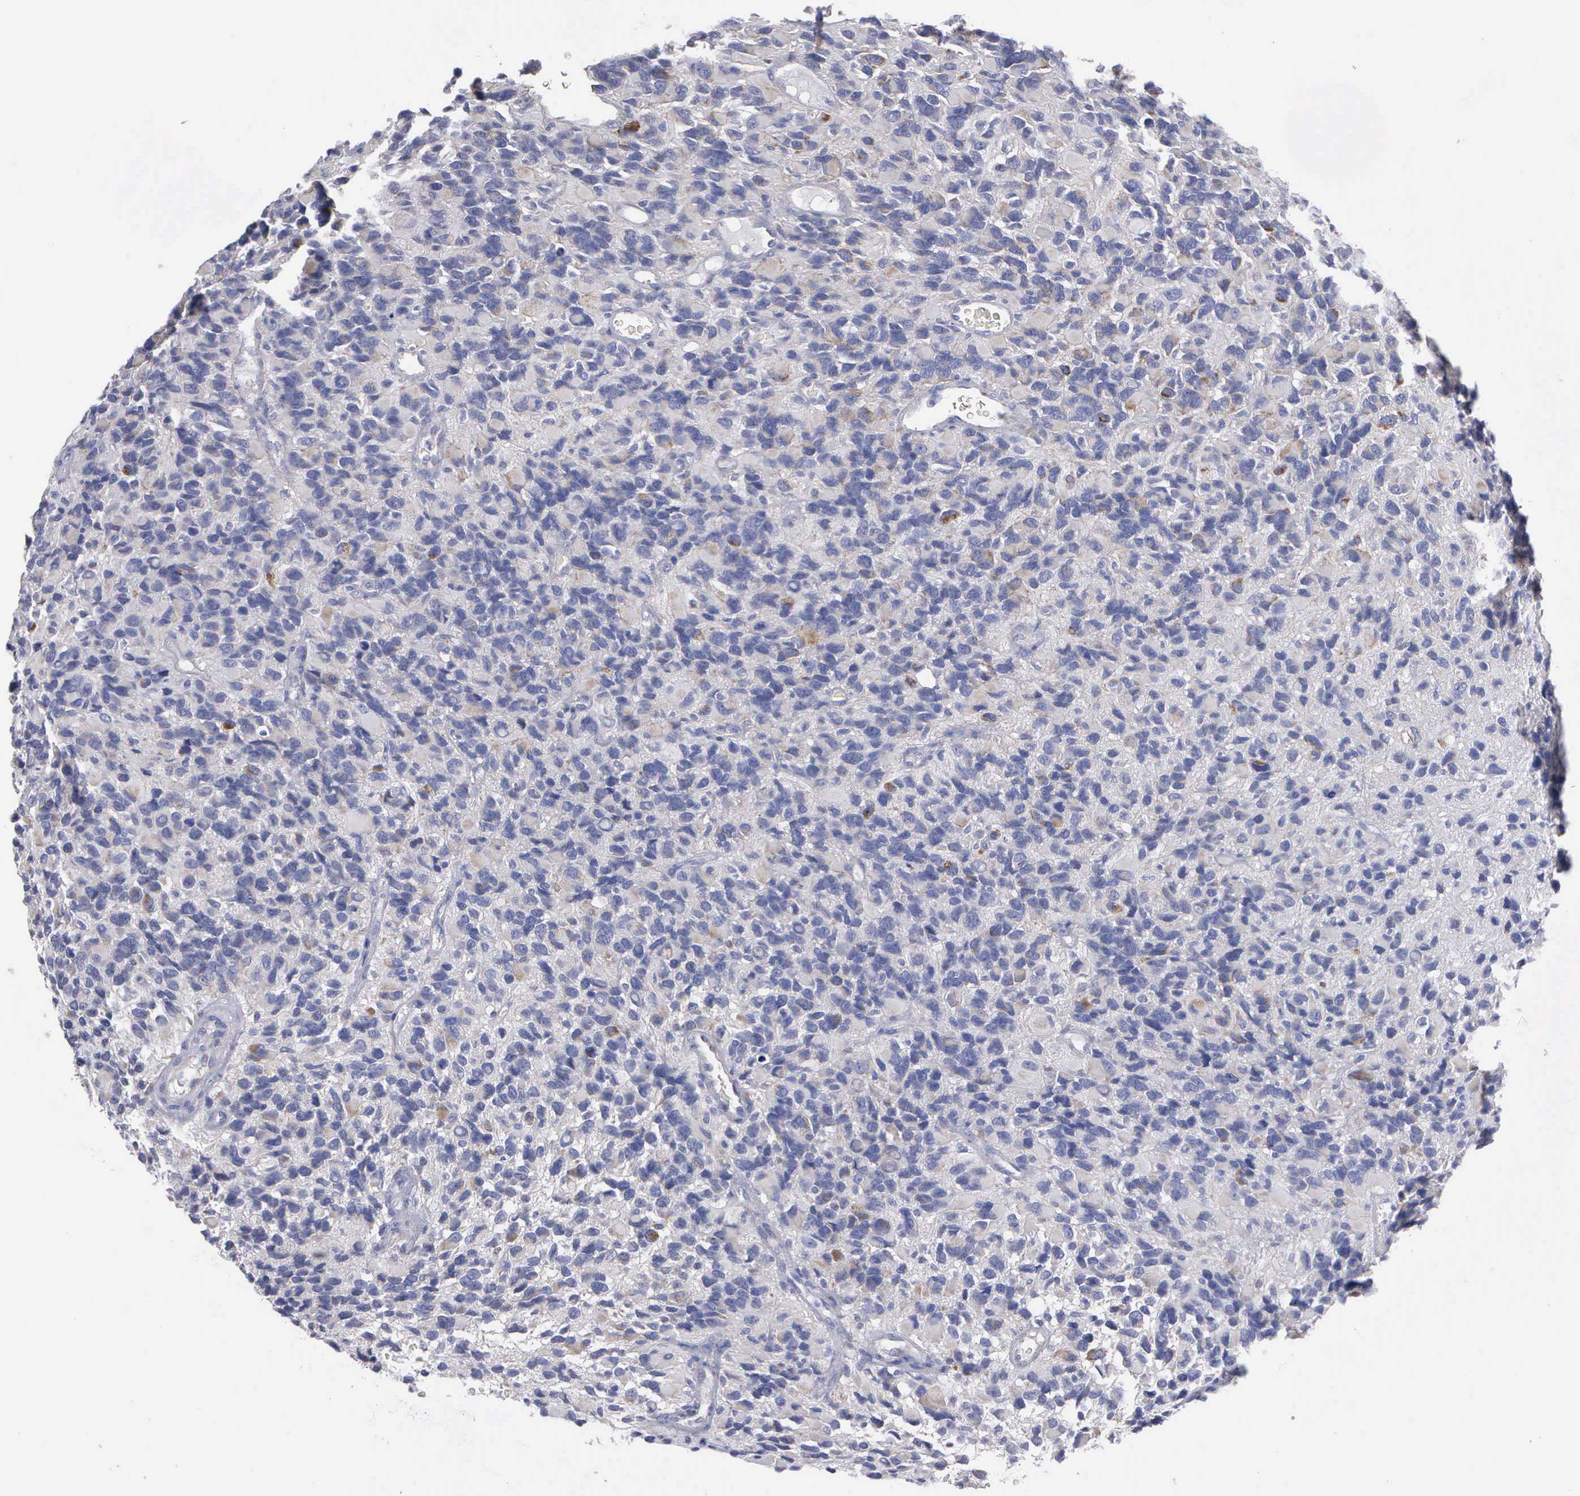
{"staining": {"intensity": "negative", "quantity": "none", "location": "none"}, "tissue": "glioma", "cell_type": "Tumor cells", "image_type": "cancer", "snomed": [{"axis": "morphology", "description": "Glioma, malignant, High grade"}, {"axis": "topography", "description": "Brain"}], "caption": "This histopathology image is of malignant glioma (high-grade) stained with IHC to label a protein in brown with the nuclei are counter-stained blue. There is no expression in tumor cells.", "gene": "APOOL", "patient": {"sex": "male", "age": 77}}